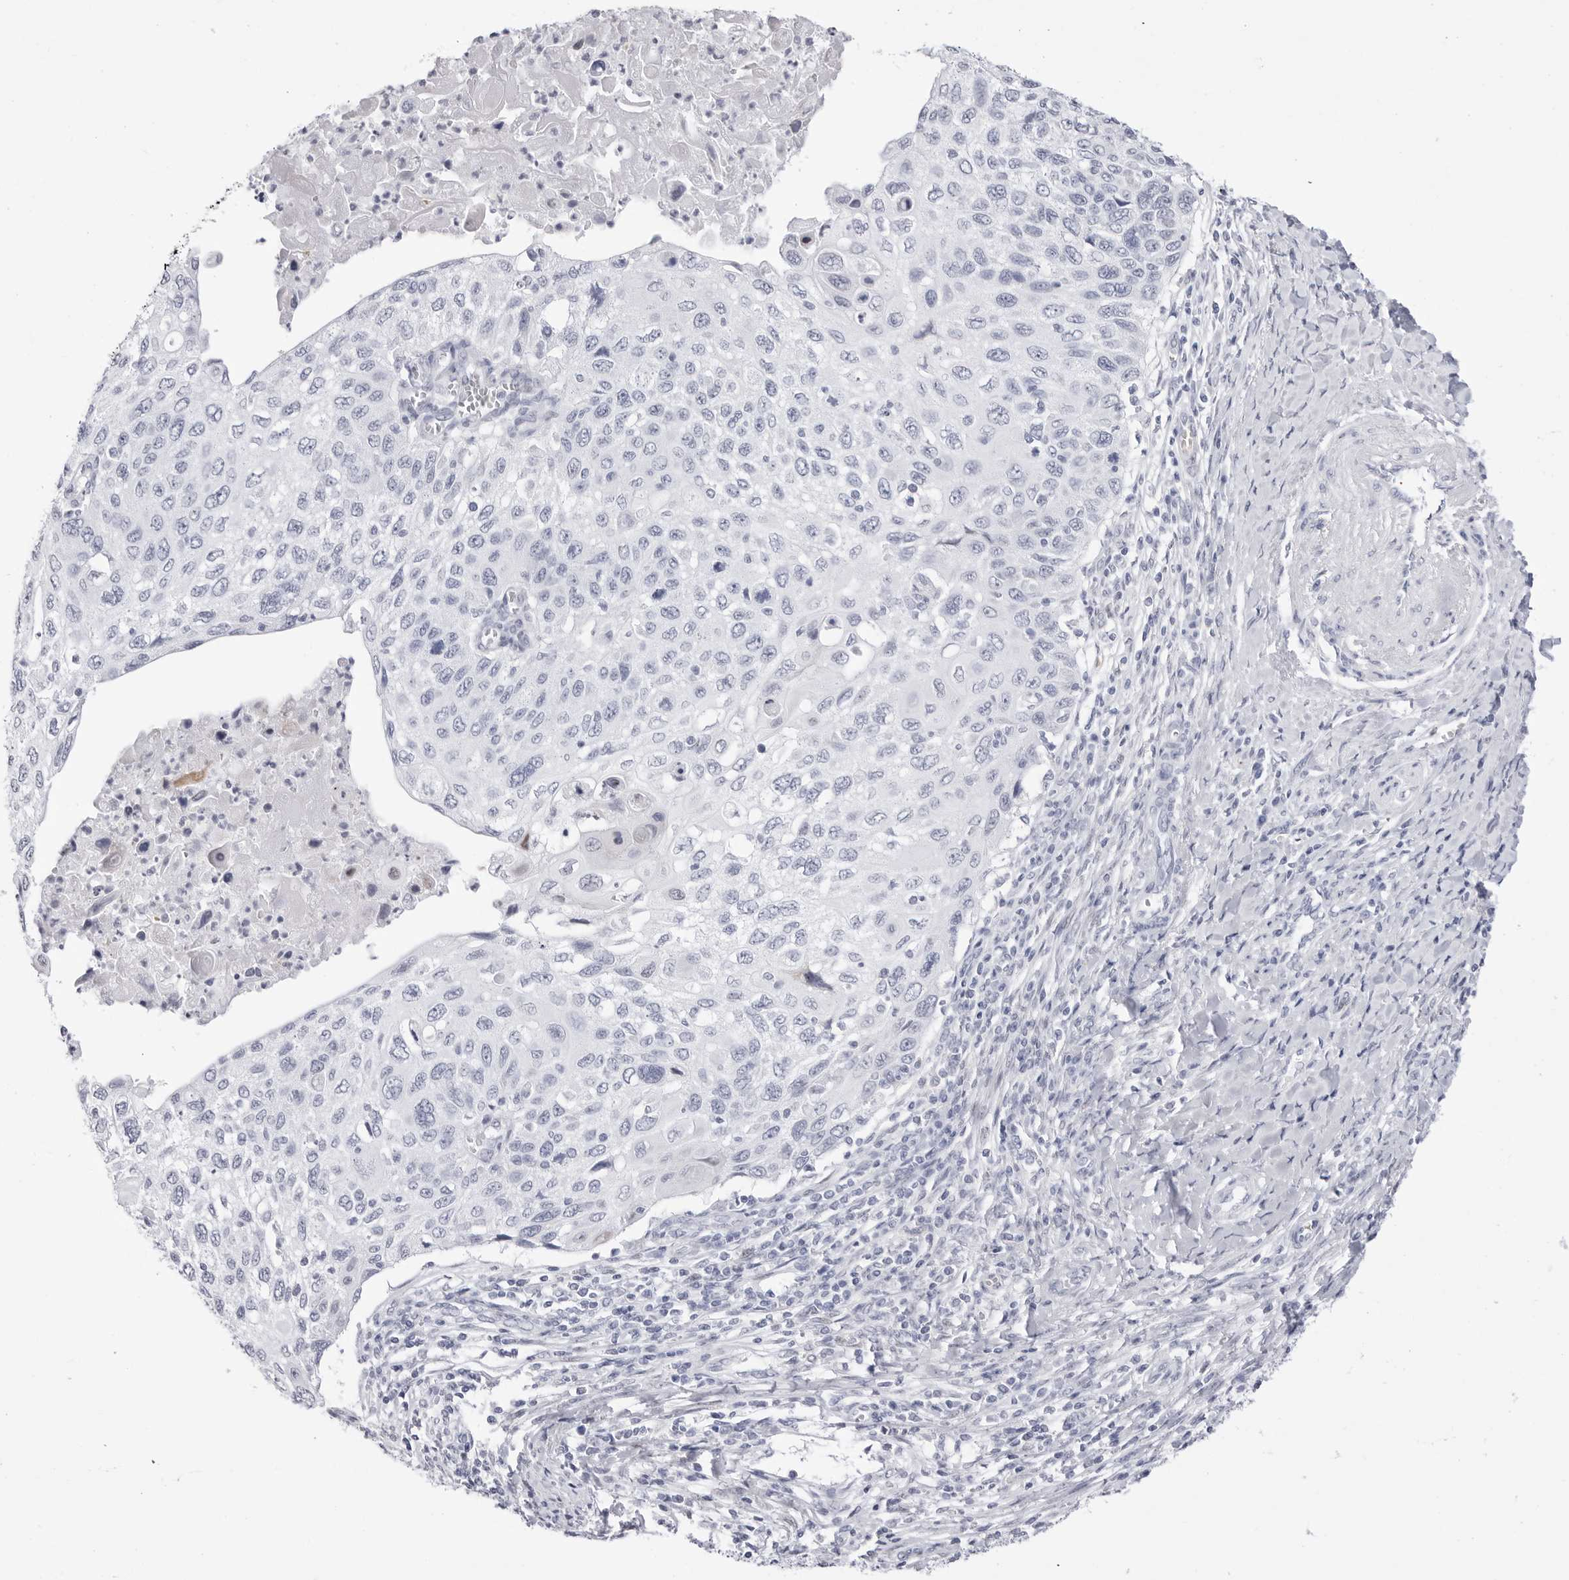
{"staining": {"intensity": "negative", "quantity": "none", "location": "none"}, "tissue": "cervical cancer", "cell_type": "Tumor cells", "image_type": "cancer", "snomed": [{"axis": "morphology", "description": "Squamous cell carcinoma, NOS"}, {"axis": "topography", "description": "Cervix"}], "caption": "An immunohistochemistry (IHC) photomicrograph of cervical squamous cell carcinoma is shown. There is no staining in tumor cells of cervical squamous cell carcinoma. Brightfield microscopy of immunohistochemistry stained with DAB (3,3'-diaminobenzidine) (brown) and hematoxylin (blue), captured at high magnification.", "gene": "TSSK1B", "patient": {"sex": "female", "age": 70}}